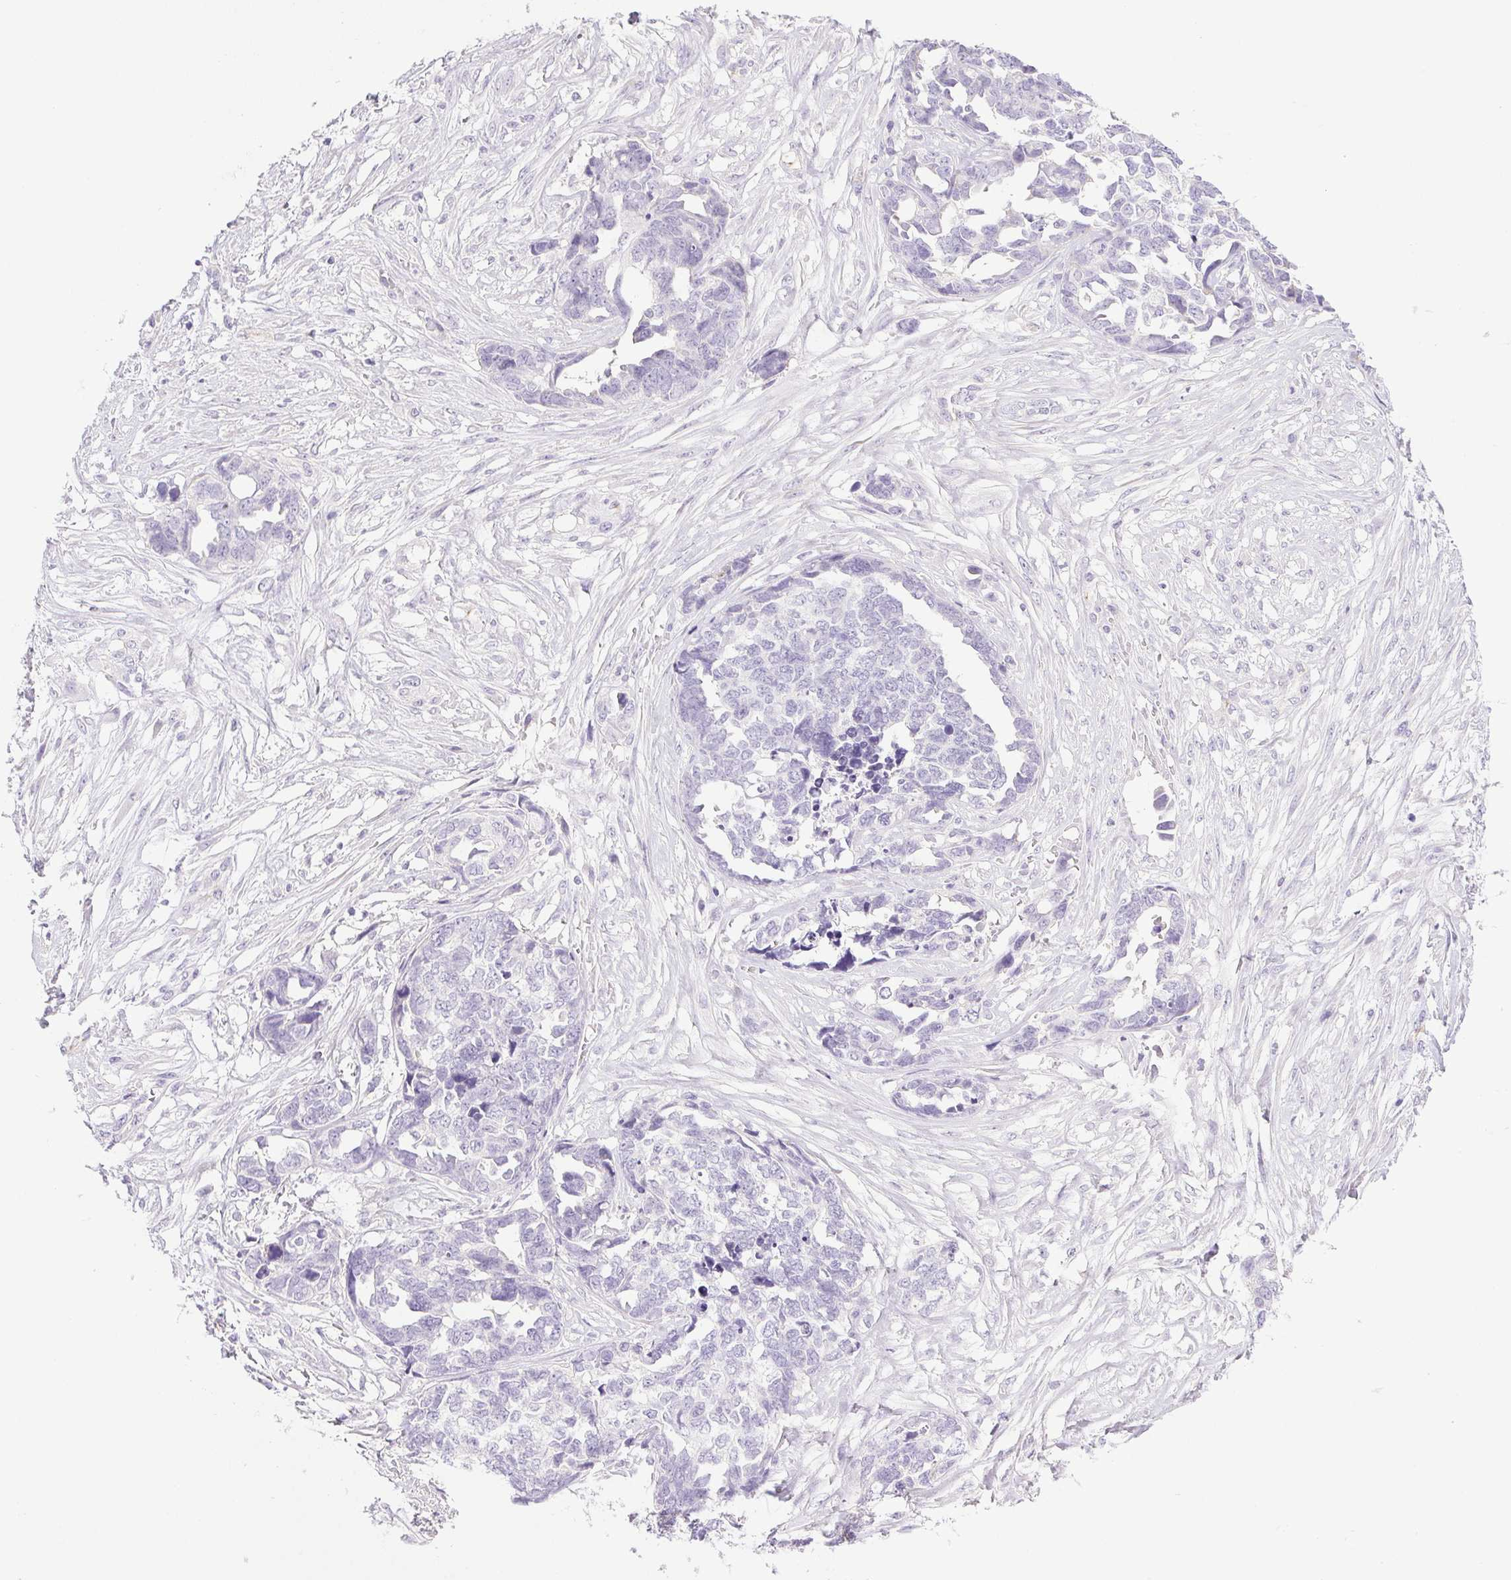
{"staining": {"intensity": "negative", "quantity": "none", "location": "none"}, "tissue": "ovarian cancer", "cell_type": "Tumor cells", "image_type": "cancer", "snomed": [{"axis": "morphology", "description": "Cystadenocarcinoma, serous, NOS"}, {"axis": "topography", "description": "Ovary"}], "caption": "This is an immunohistochemistry photomicrograph of human ovarian cancer (serous cystadenocarcinoma). There is no positivity in tumor cells.", "gene": "PAPPA2", "patient": {"sex": "female", "age": 69}}